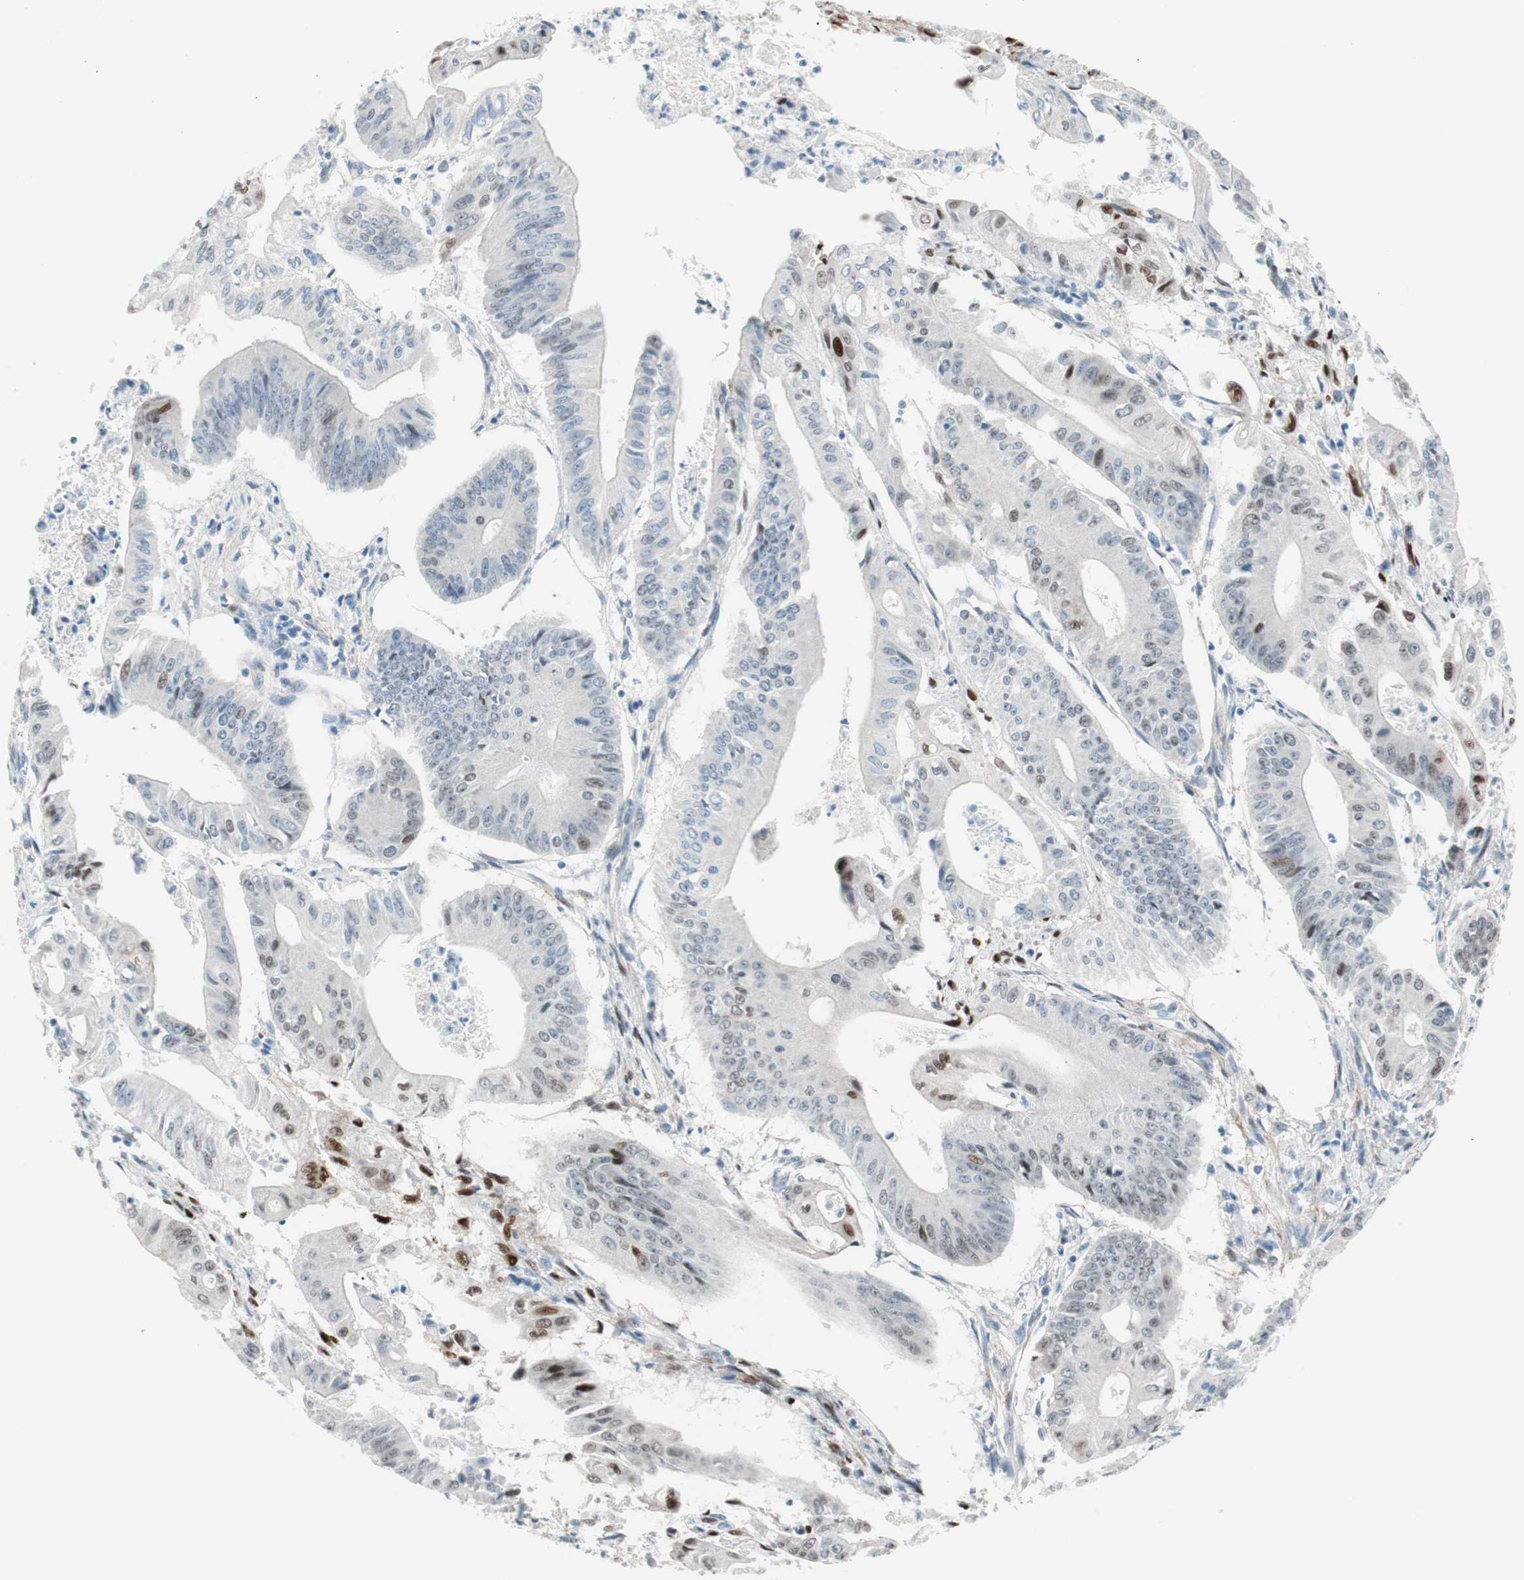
{"staining": {"intensity": "weak", "quantity": "<25%", "location": "nuclear"}, "tissue": "pancreatic cancer", "cell_type": "Tumor cells", "image_type": "cancer", "snomed": [{"axis": "morphology", "description": "Normal tissue, NOS"}, {"axis": "topography", "description": "Lymph node"}], "caption": "This histopathology image is of pancreatic cancer stained with immunohistochemistry to label a protein in brown with the nuclei are counter-stained blue. There is no expression in tumor cells.", "gene": "FOSL1", "patient": {"sex": "male", "age": 62}}